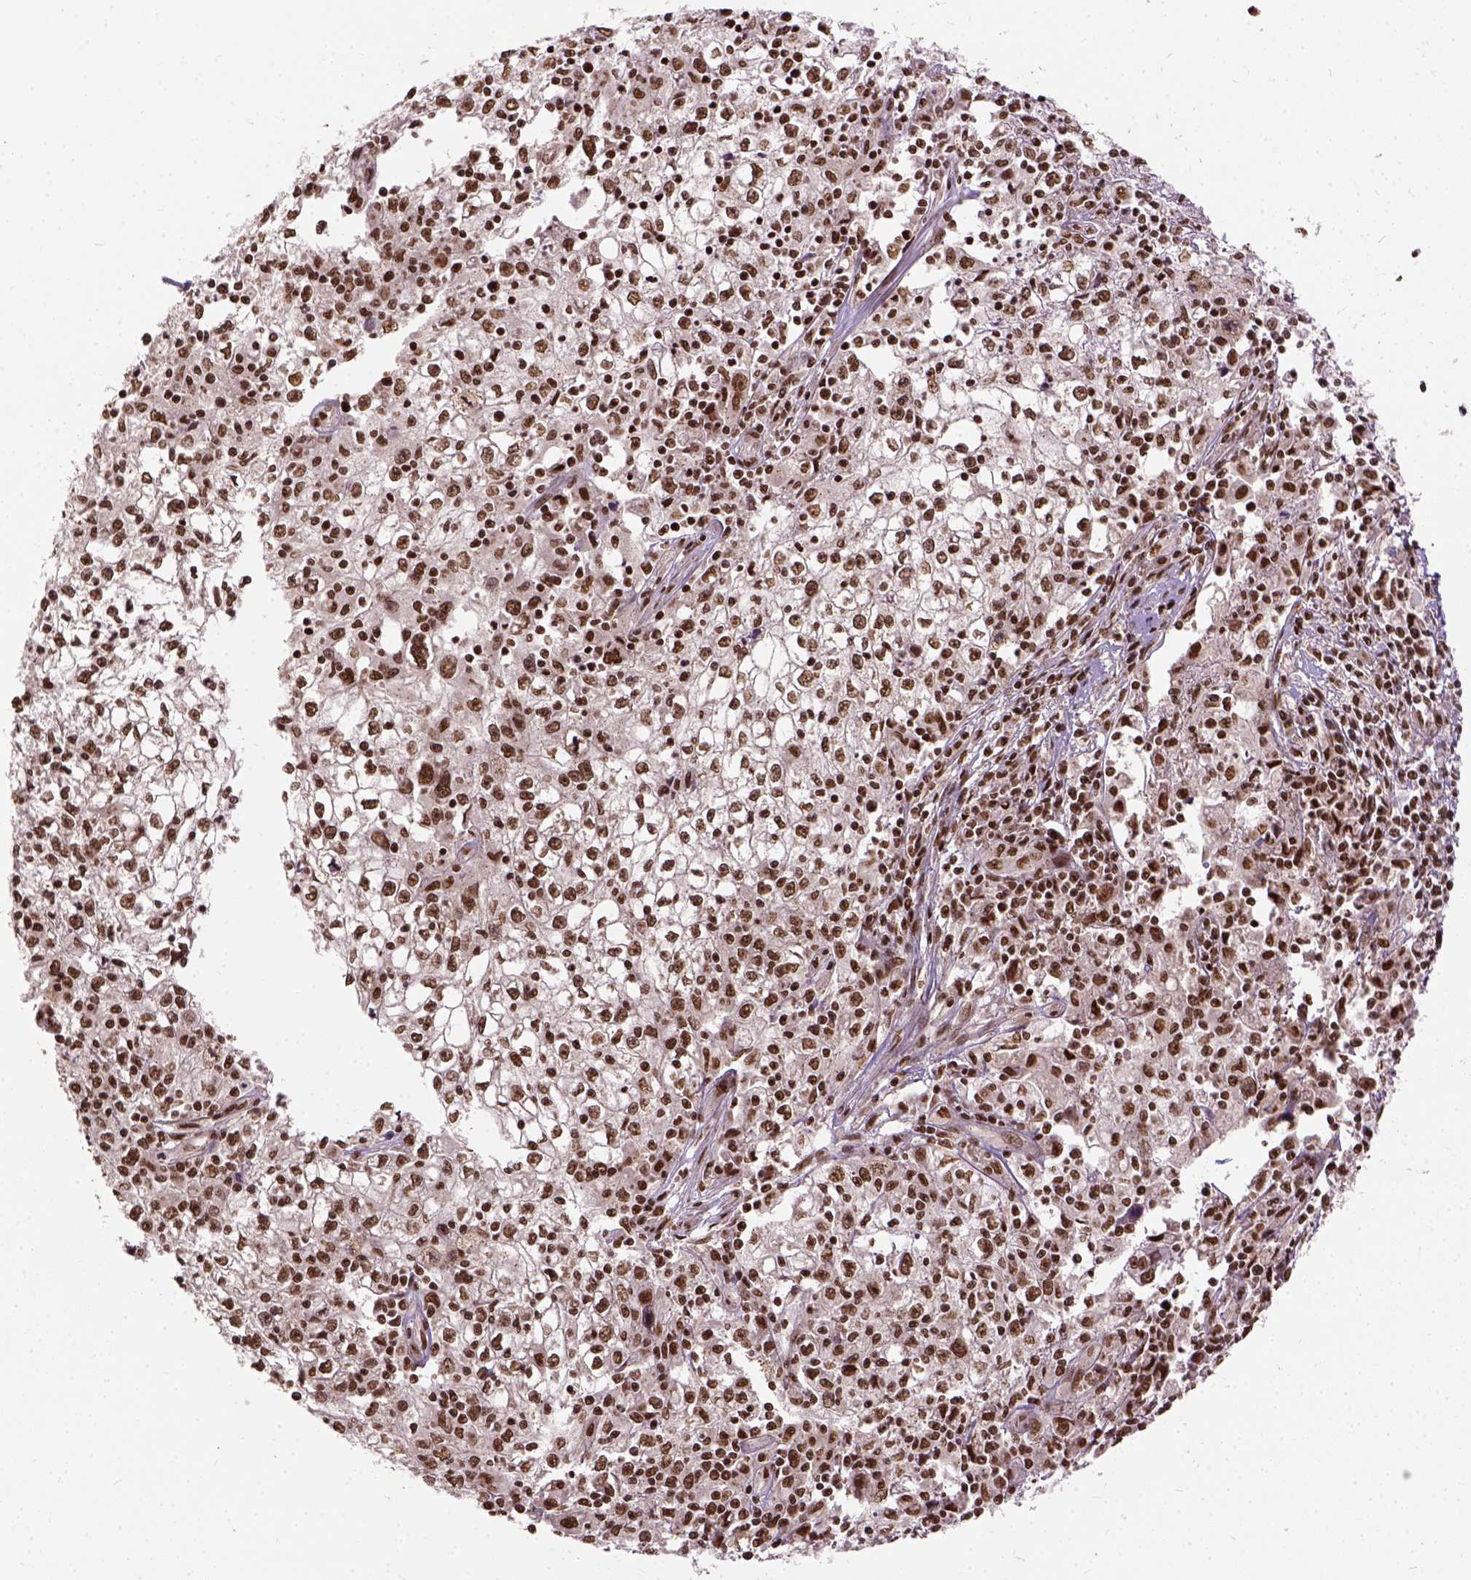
{"staining": {"intensity": "strong", "quantity": ">75%", "location": "nuclear"}, "tissue": "cervical cancer", "cell_type": "Tumor cells", "image_type": "cancer", "snomed": [{"axis": "morphology", "description": "Squamous cell carcinoma, NOS"}, {"axis": "topography", "description": "Cervix"}], "caption": "Protein expression analysis of human cervical cancer (squamous cell carcinoma) reveals strong nuclear positivity in approximately >75% of tumor cells.", "gene": "NACC1", "patient": {"sex": "female", "age": 85}}